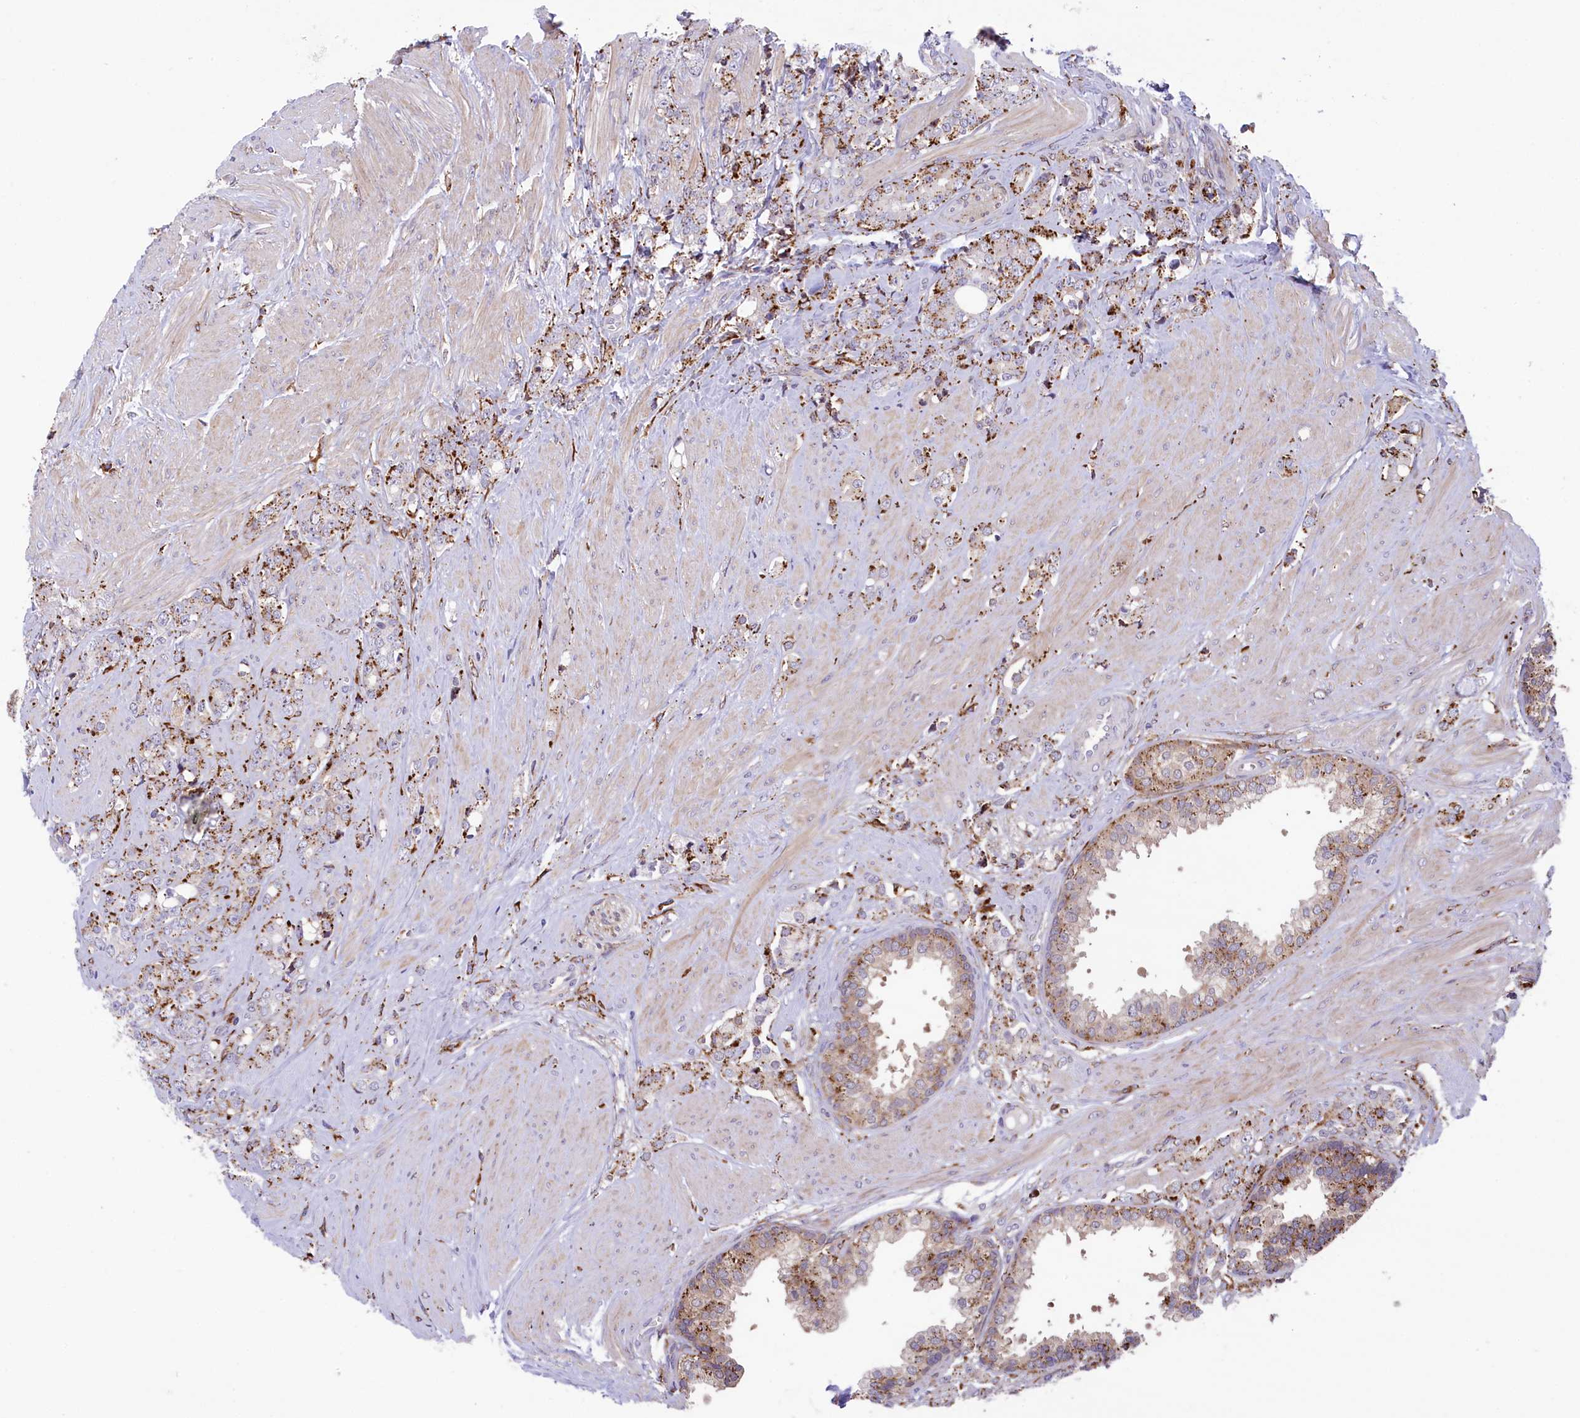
{"staining": {"intensity": "moderate", "quantity": "25%-75%", "location": "cytoplasmic/membranous"}, "tissue": "prostate cancer", "cell_type": "Tumor cells", "image_type": "cancer", "snomed": [{"axis": "morphology", "description": "Adenocarcinoma, High grade"}, {"axis": "topography", "description": "Prostate"}], "caption": "Protein analysis of prostate cancer (high-grade adenocarcinoma) tissue shows moderate cytoplasmic/membranous positivity in about 25%-75% of tumor cells.", "gene": "MAN2B1", "patient": {"sex": "male", "age": 62}}